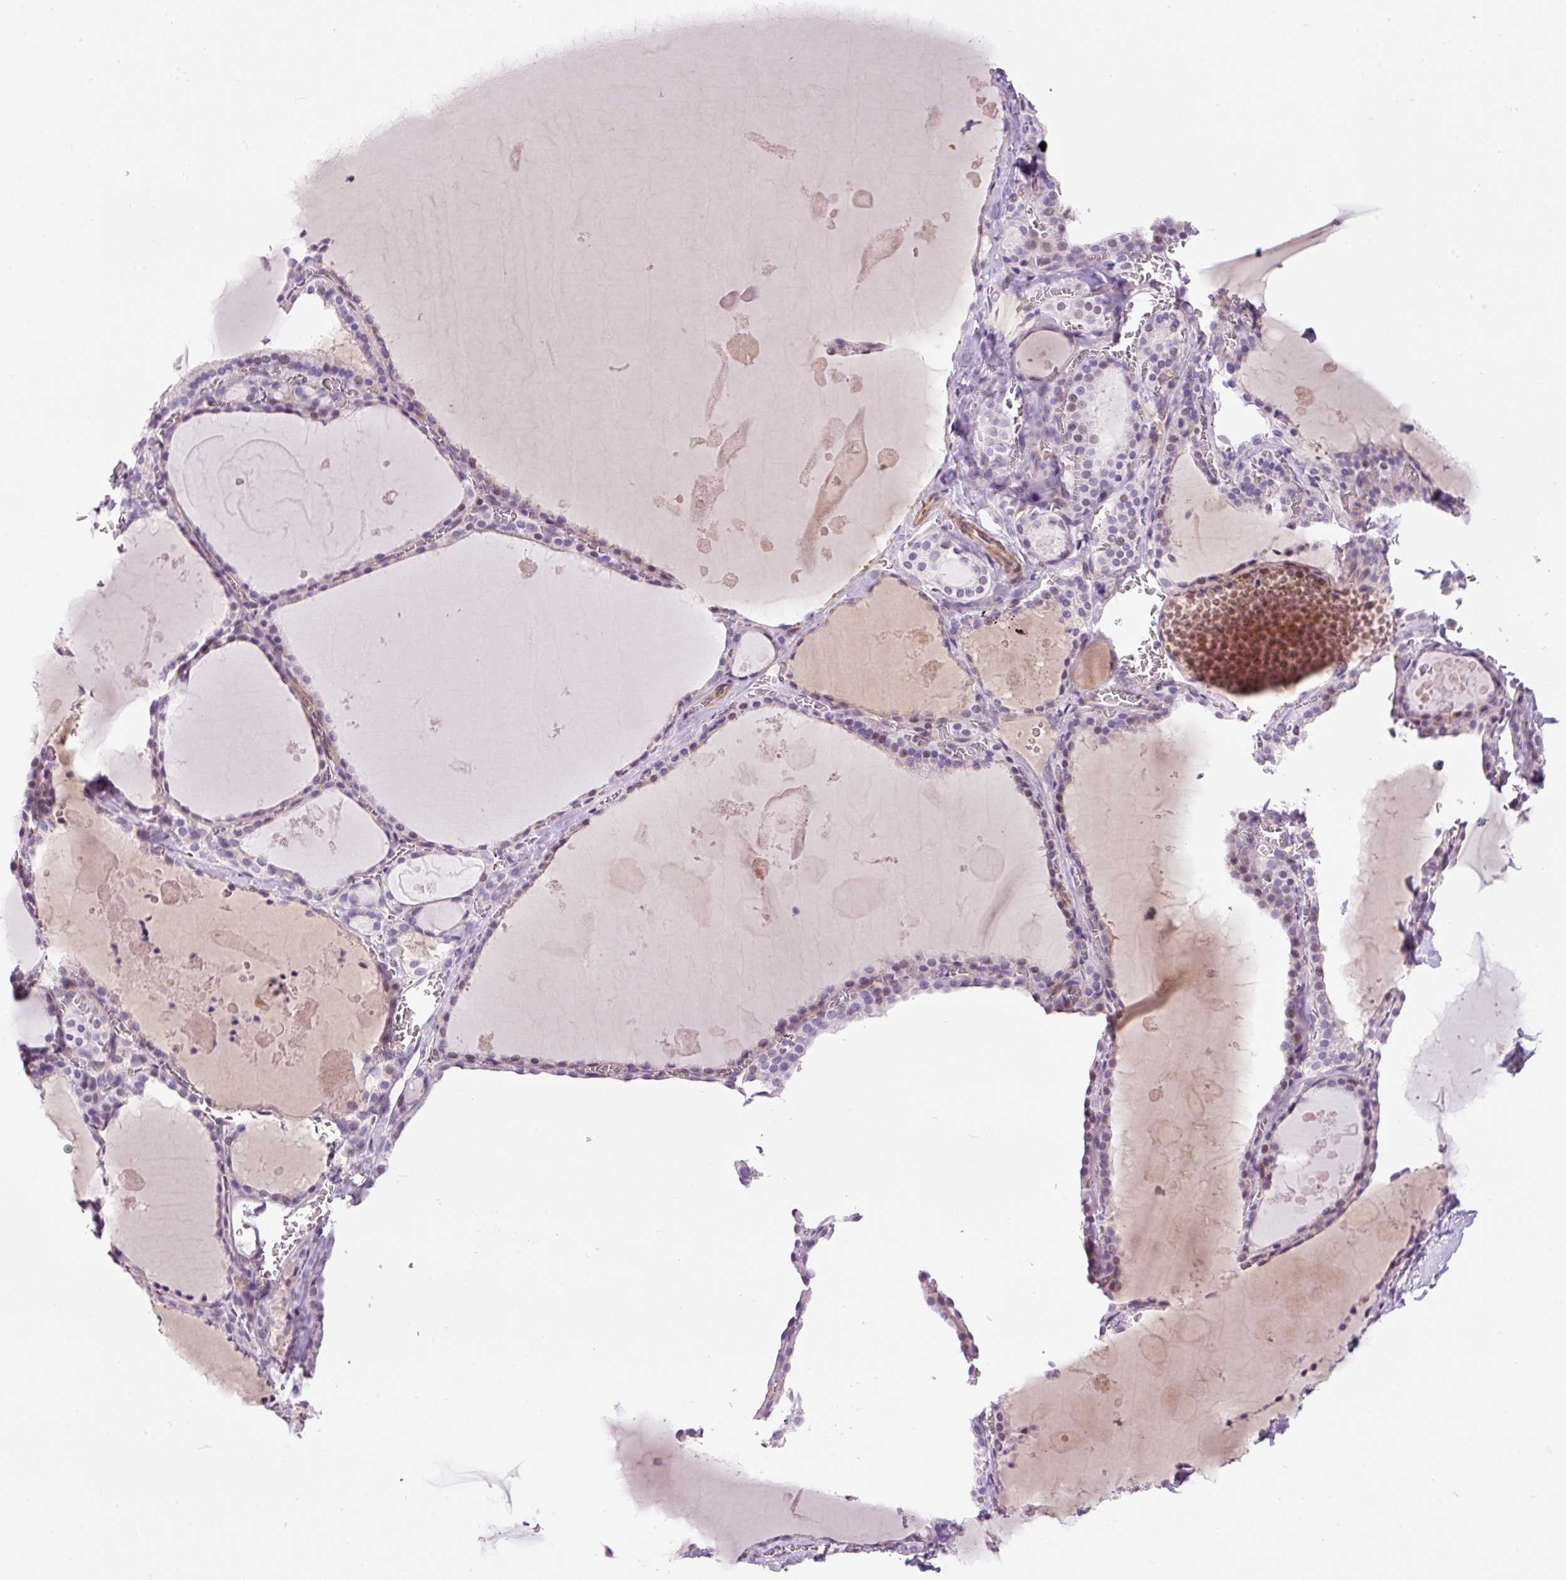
{"staining": {"intensity": "weak", "quantity": "25%-75%", "location": "nuclear"}, "tissue": "thyroid gland", "cell_type": "Glandular cells", "image_type": "normal", "snomed": [{"axis": "morphology", "description": "Normal tissue, NOS"}, {"axis": "topography", "description": "Thyroid gland"}], "caption": "High-magnification brightfield microscopy of unremarkable thyroid gland stained with DAB (3,3'-diaminobenzidine) (brown) and counterstained with hematoxylin (blue). glandular cells exhibit weak nuclear positivity is appreciated in about25%-75% of cells.", "gene": "HNF1A", "patient": {"sex": "male", "age": 56}}